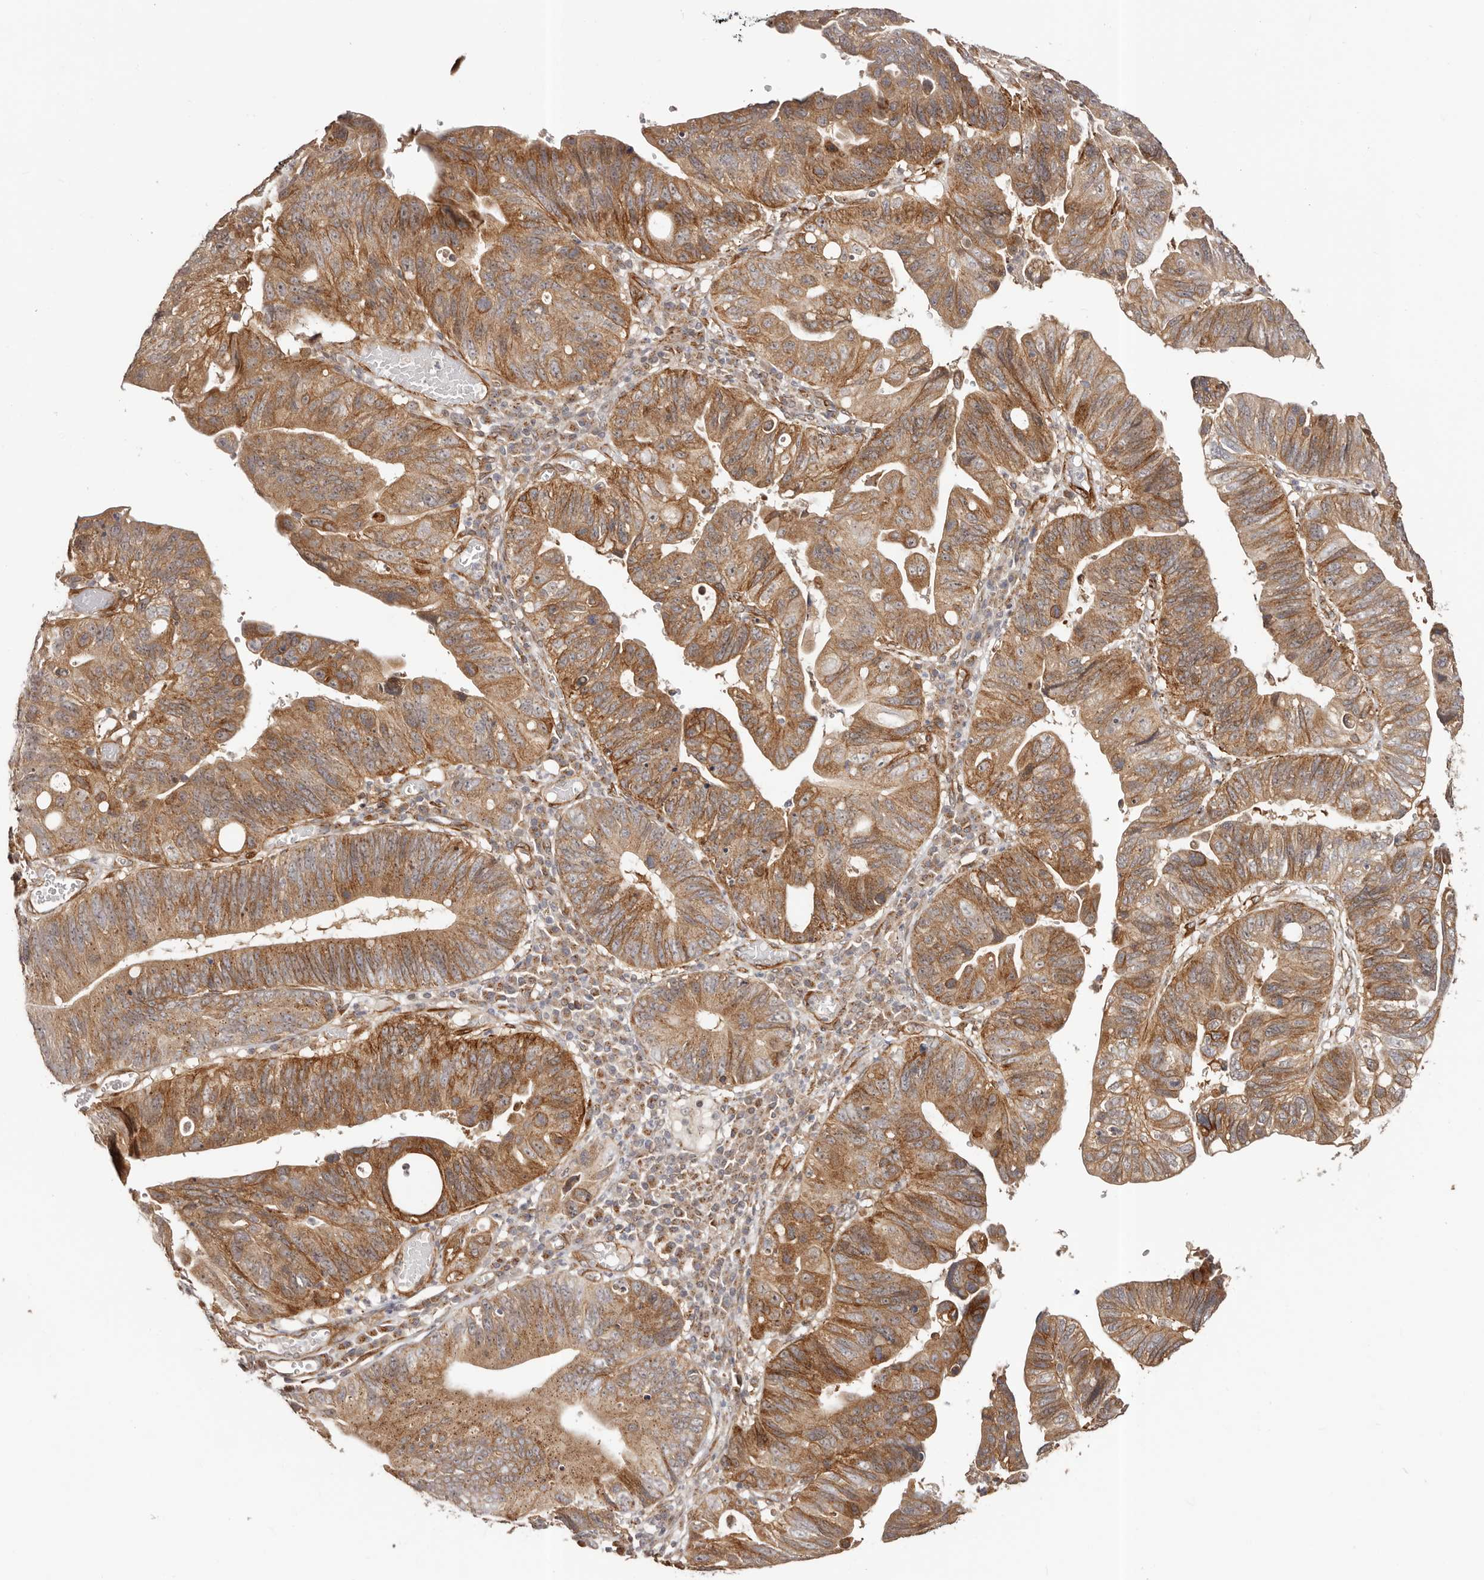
{"staining": {"intensity": "moderate", "quantity": ">75%", "location": "cytoplasmic/membranous"}, "tissue": "stomach cancer", "cell_type": "Tumor cells", "image_type": "cancer", "snomed": [{"axis": "morphology", "description": "Adenocarcinoma, NOS"}, {"axis": "topography", "description": "Stomach"}], "caption": "IHC staining of stomach cancer, which shows medium levels of moderate cytoplasmic/membranous positivity in about >75% of tumor cells indicating moderate cytoplasmic/membranous protein positivity. The staining was performed using DAB (brown) for protein detection and nuclei were counterstained in hematoxylin (blue).", "gene": "MICAL2", "patient": {"sex": "male", "age": 59}}